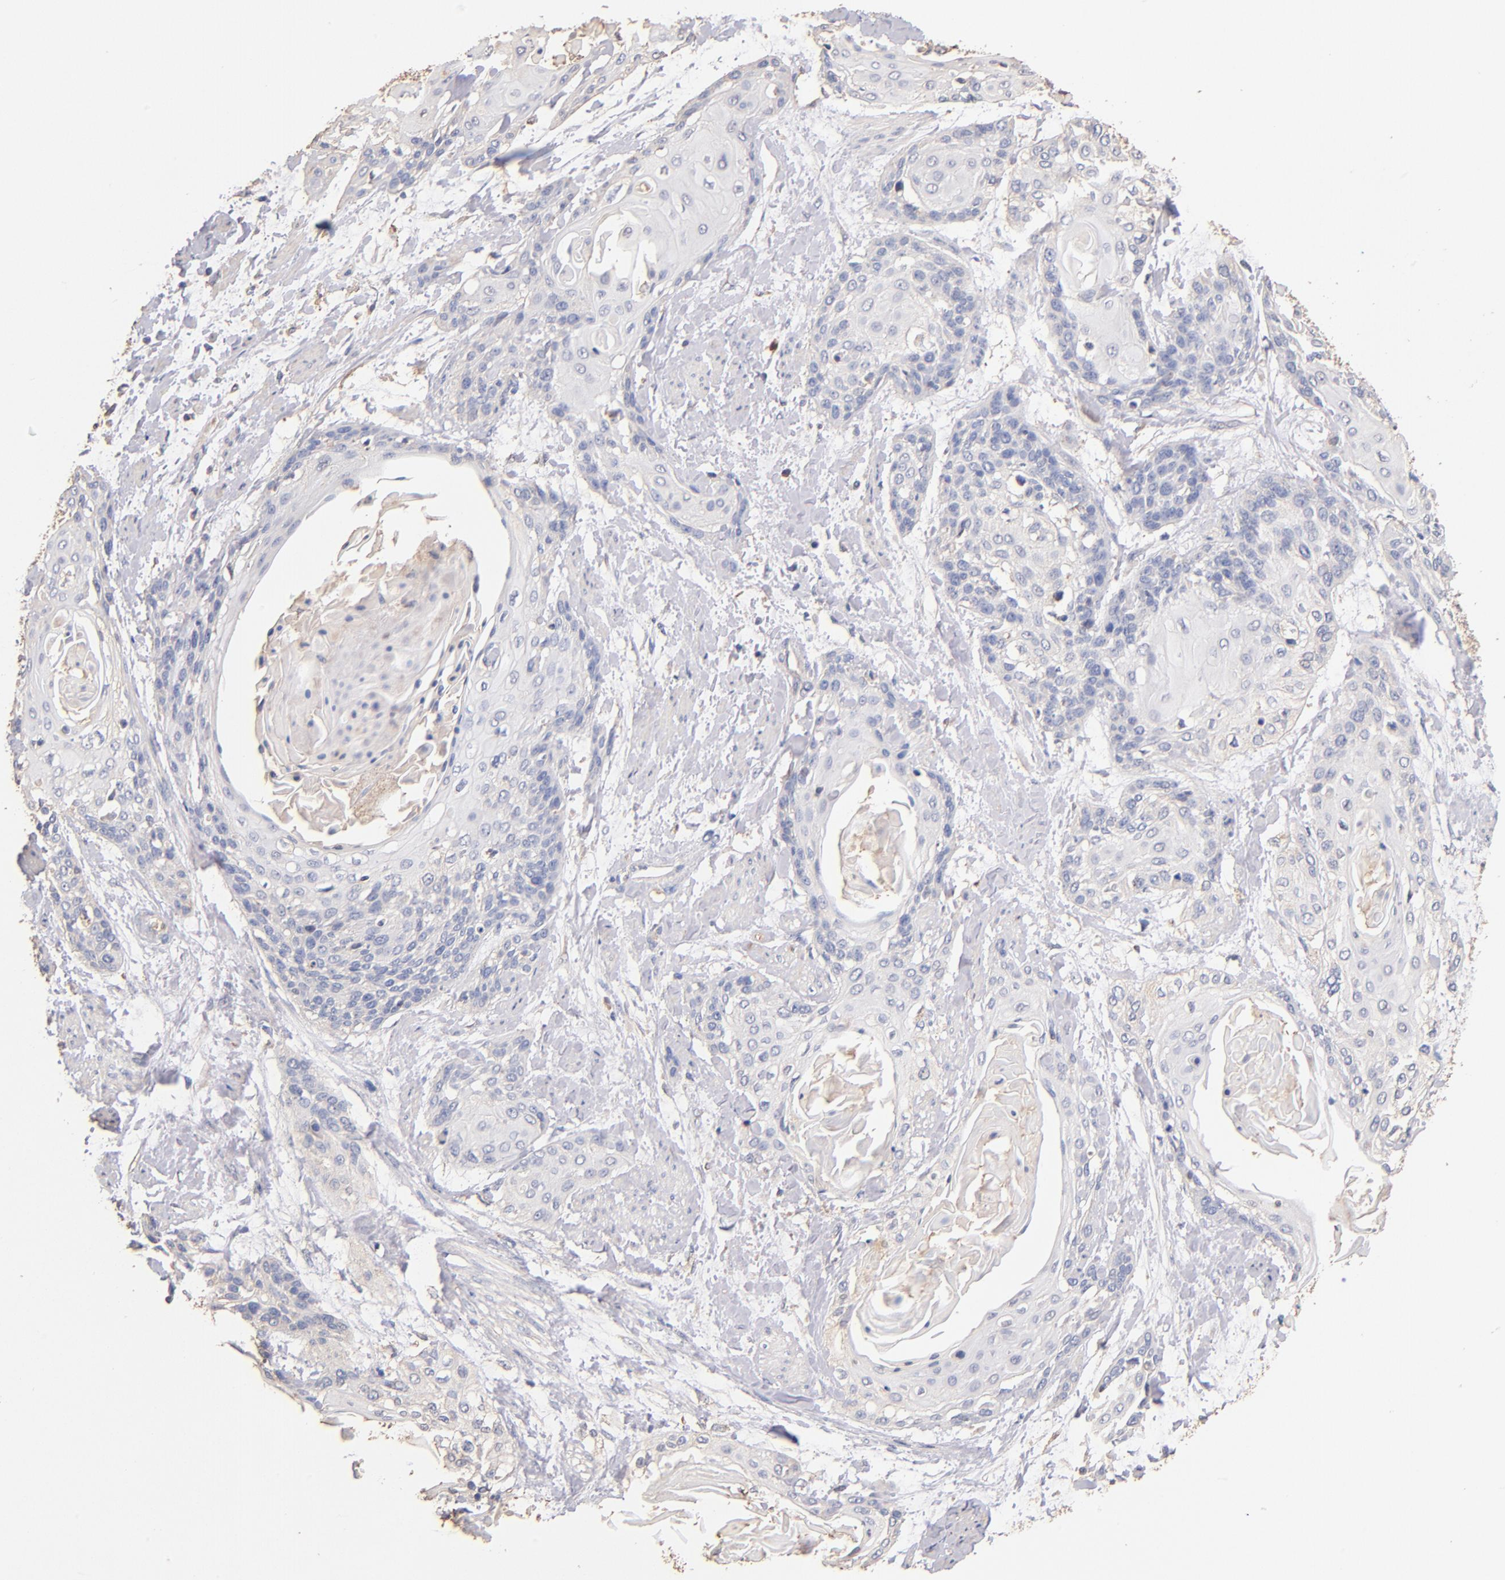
{"staining": {"intensity": "negative", "quantity": "none", "location": "none"}, "tissue": "cervical cancer", "cell_type": "Tumor cells", "image_type": "cancer", "snomed": [{"axis": "morphology", "description": "Squamous cell carcinoma, NOS"}, {"axis": "topography", "description": "Cervix"}], "caption": "IHC image of human cervical cancer stained for a protein (brown), which displays no expression in tumor cells.", "gene": "RO60", "patient": {"sex": "female", "age": 57}}